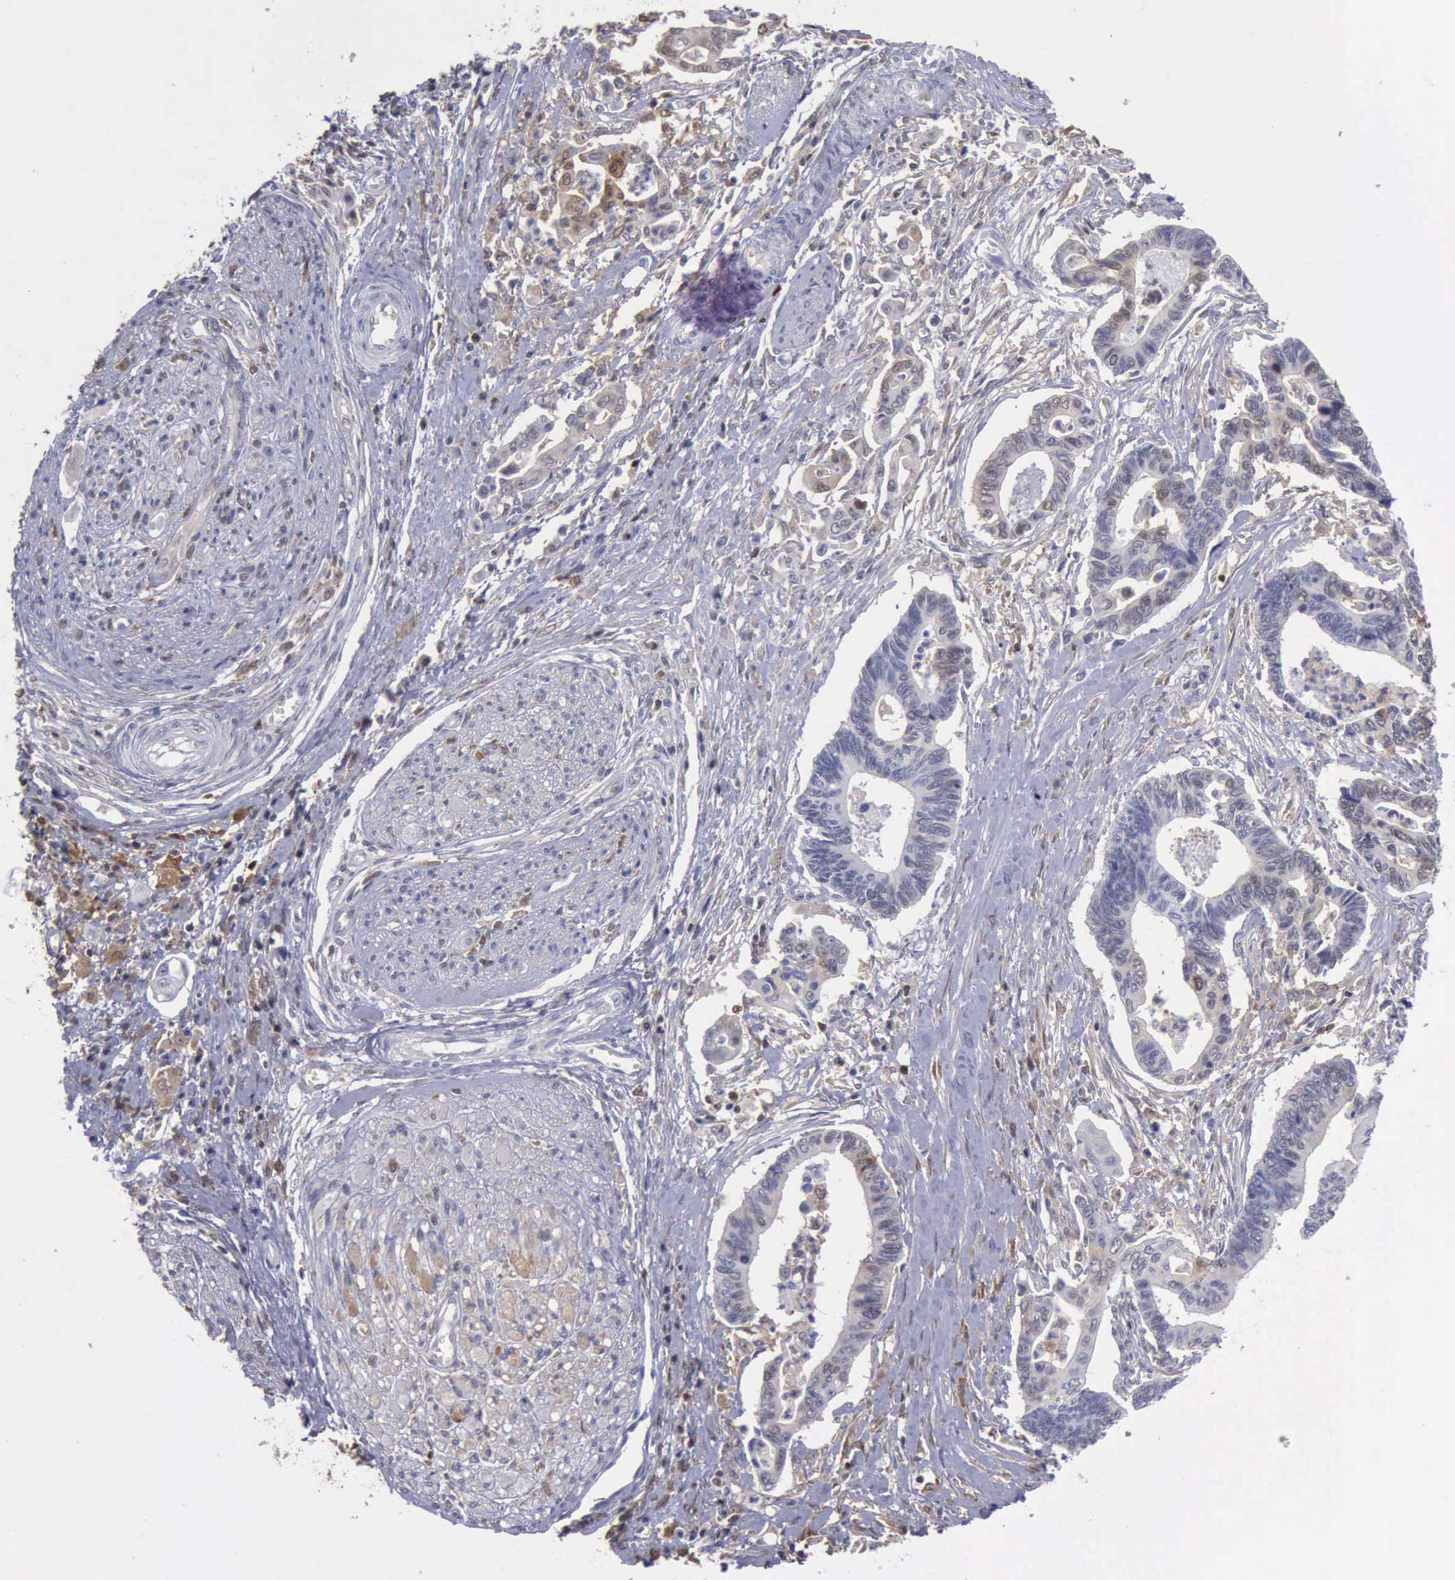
{"staining": {"intensity": "weak", "quantity": "<25%", "location": "nuclear"}, "tissue": "pancreatic cancer", "cell_type": "Tumor cells", "image_type": "cancer", "snomed": [{"axis": "morphology", "description": "Adenocarcinoma, NOS"}, {"axis": "topography", "description": "Pancreas"}], "caption": "DAB (3,3'-diaminobenzidine) immunohistochemical staining of human pancreatic adenocarcinoma exhibits no significant positivity in tumor cells. (DAB (3,3'-diaminobenzidine) immunohistochemistry (IHC) with hematoxylin counter stain).", "gene": "STAT1", "patient": {"sex": "female", "age": 70}}